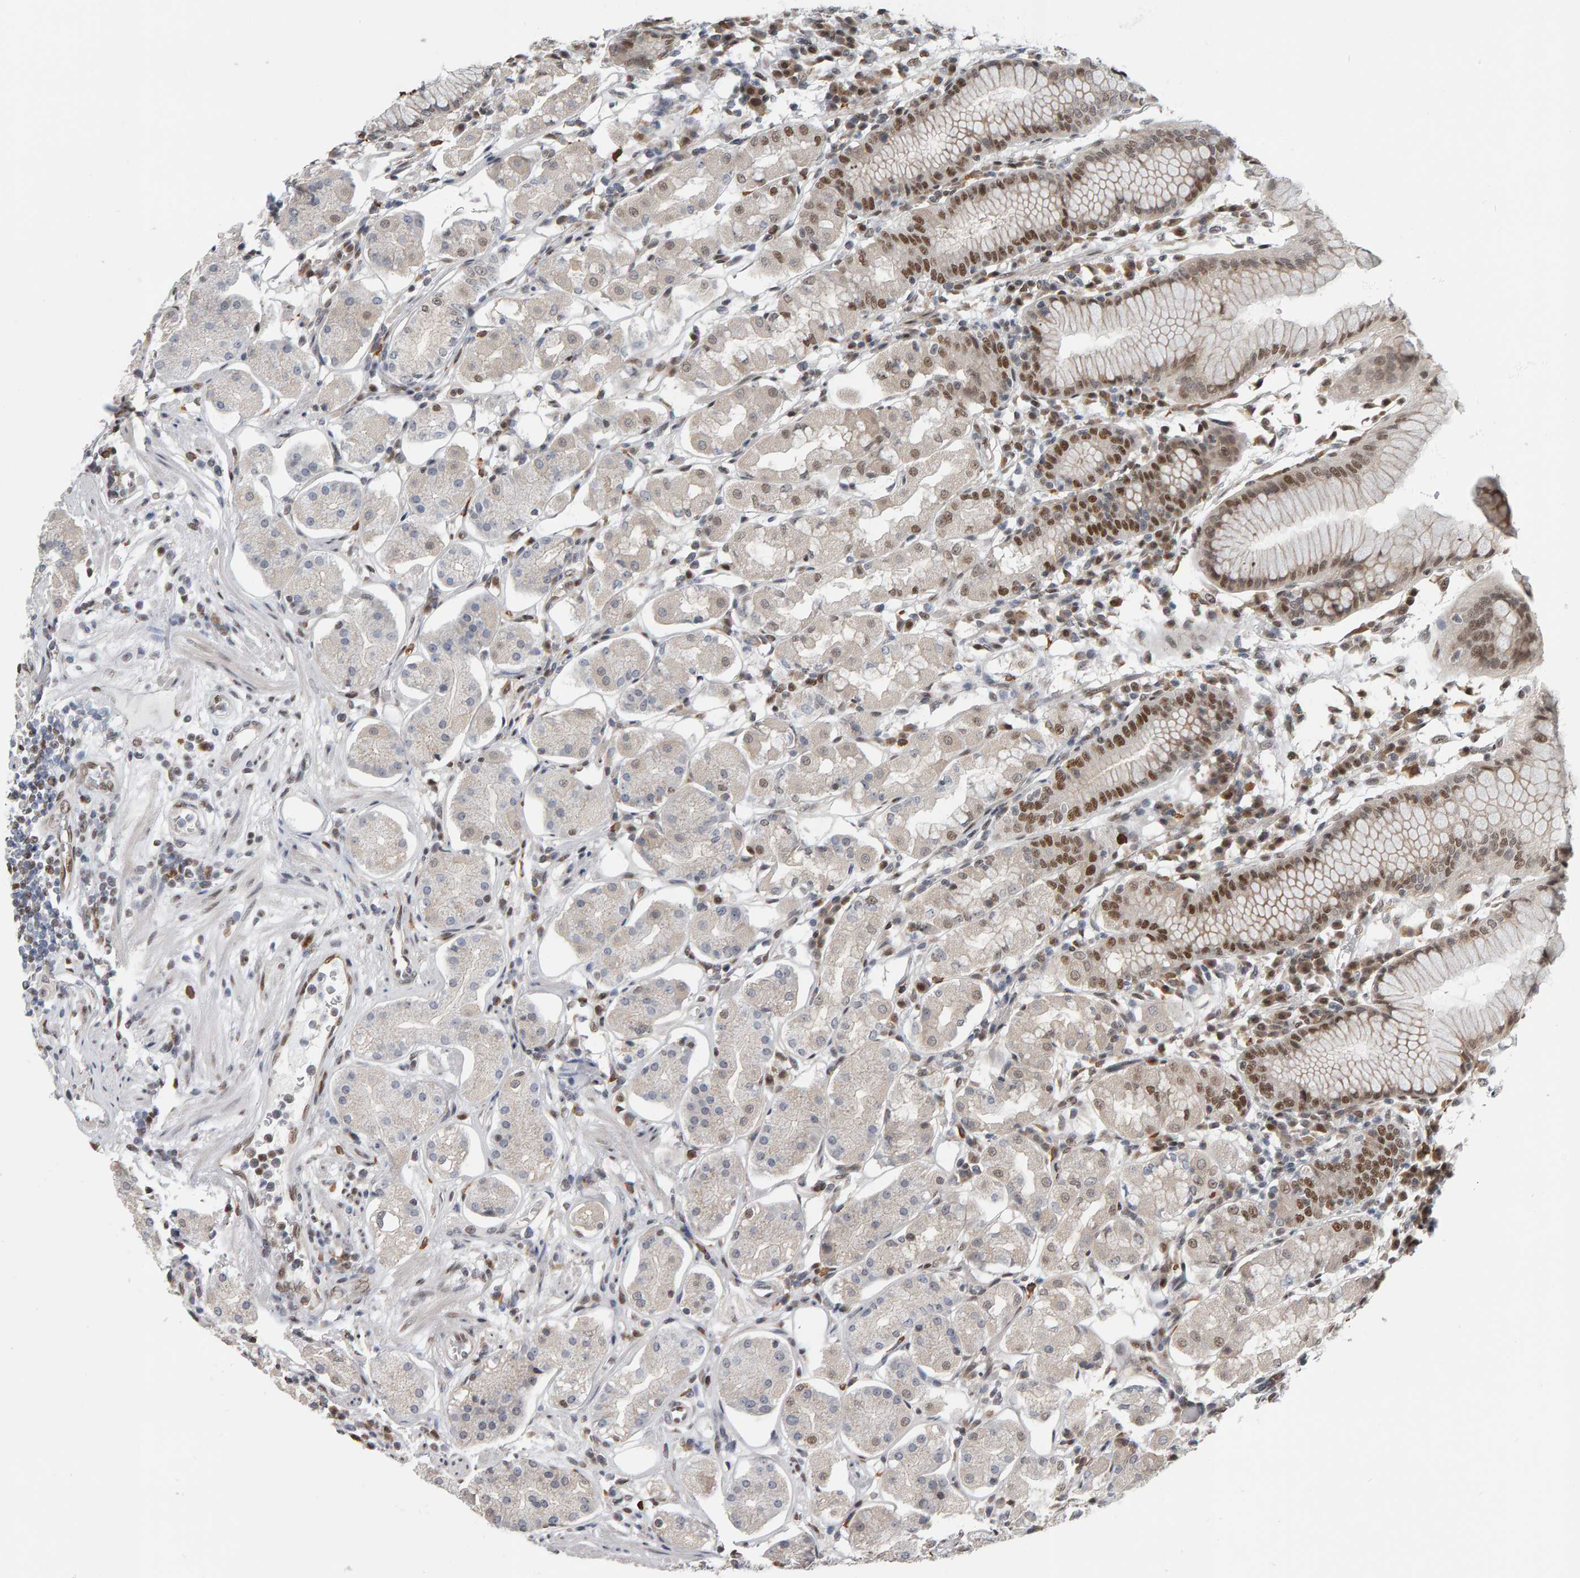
{"staining": {"intensity": "moderate", "quantity": "<25%", "location": "nuclear"}, "tissue": "stomach", "cell_type": "Glandular cells", "image_type": "normal", "snomed": [{"axis": "morphology", "description": "Normal tissue, NOS"}, {"axis": "topography", "description": "Stomach"}, {"axis": "topography", "description": "Stomach, lower"}], "caption": "Moderate nuclear expression is present in about <25% of glandular cells in unremarkable stomach.", "gene": "ATF7IP", "patient": {"sex": "female", "age": 56}}